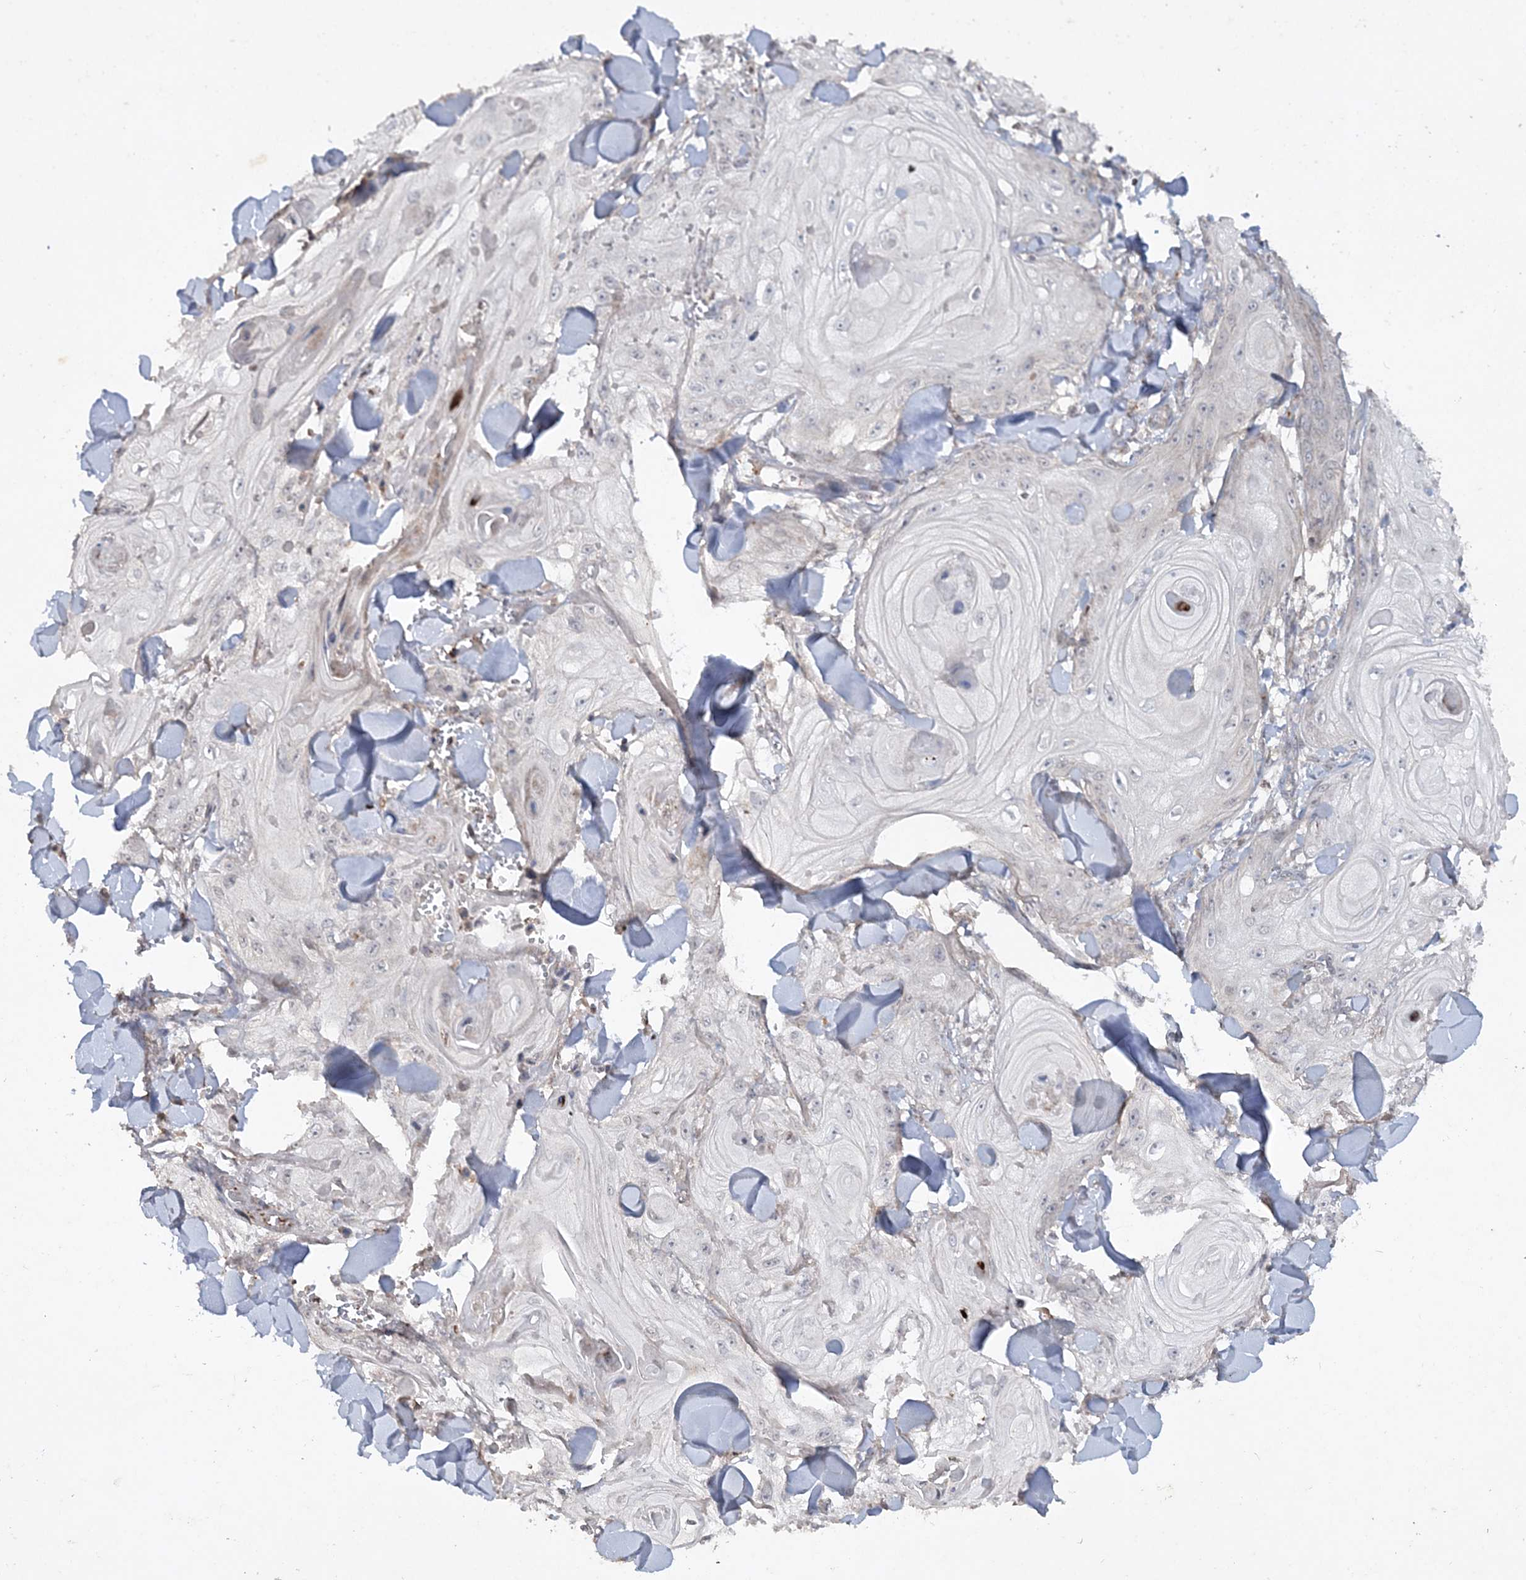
{"staining": {"intensity": "negative", "quantity": "none", "location": "none"}, "tissue": "skin cancer", "cell_type": "Tumor cells", "image_type": "cancer", "snomed": [{"axis": "morphology", "description": "Squamous cell carcinoma, NOS"}, {"axis": "topography", "description": "Skin"}], "caption": "Tumor cells are negative for brown protein staining in squamous cell carcinoma (skin).", "gene": "TTC7A", "patient": {"sex": "male", "age": 74}}